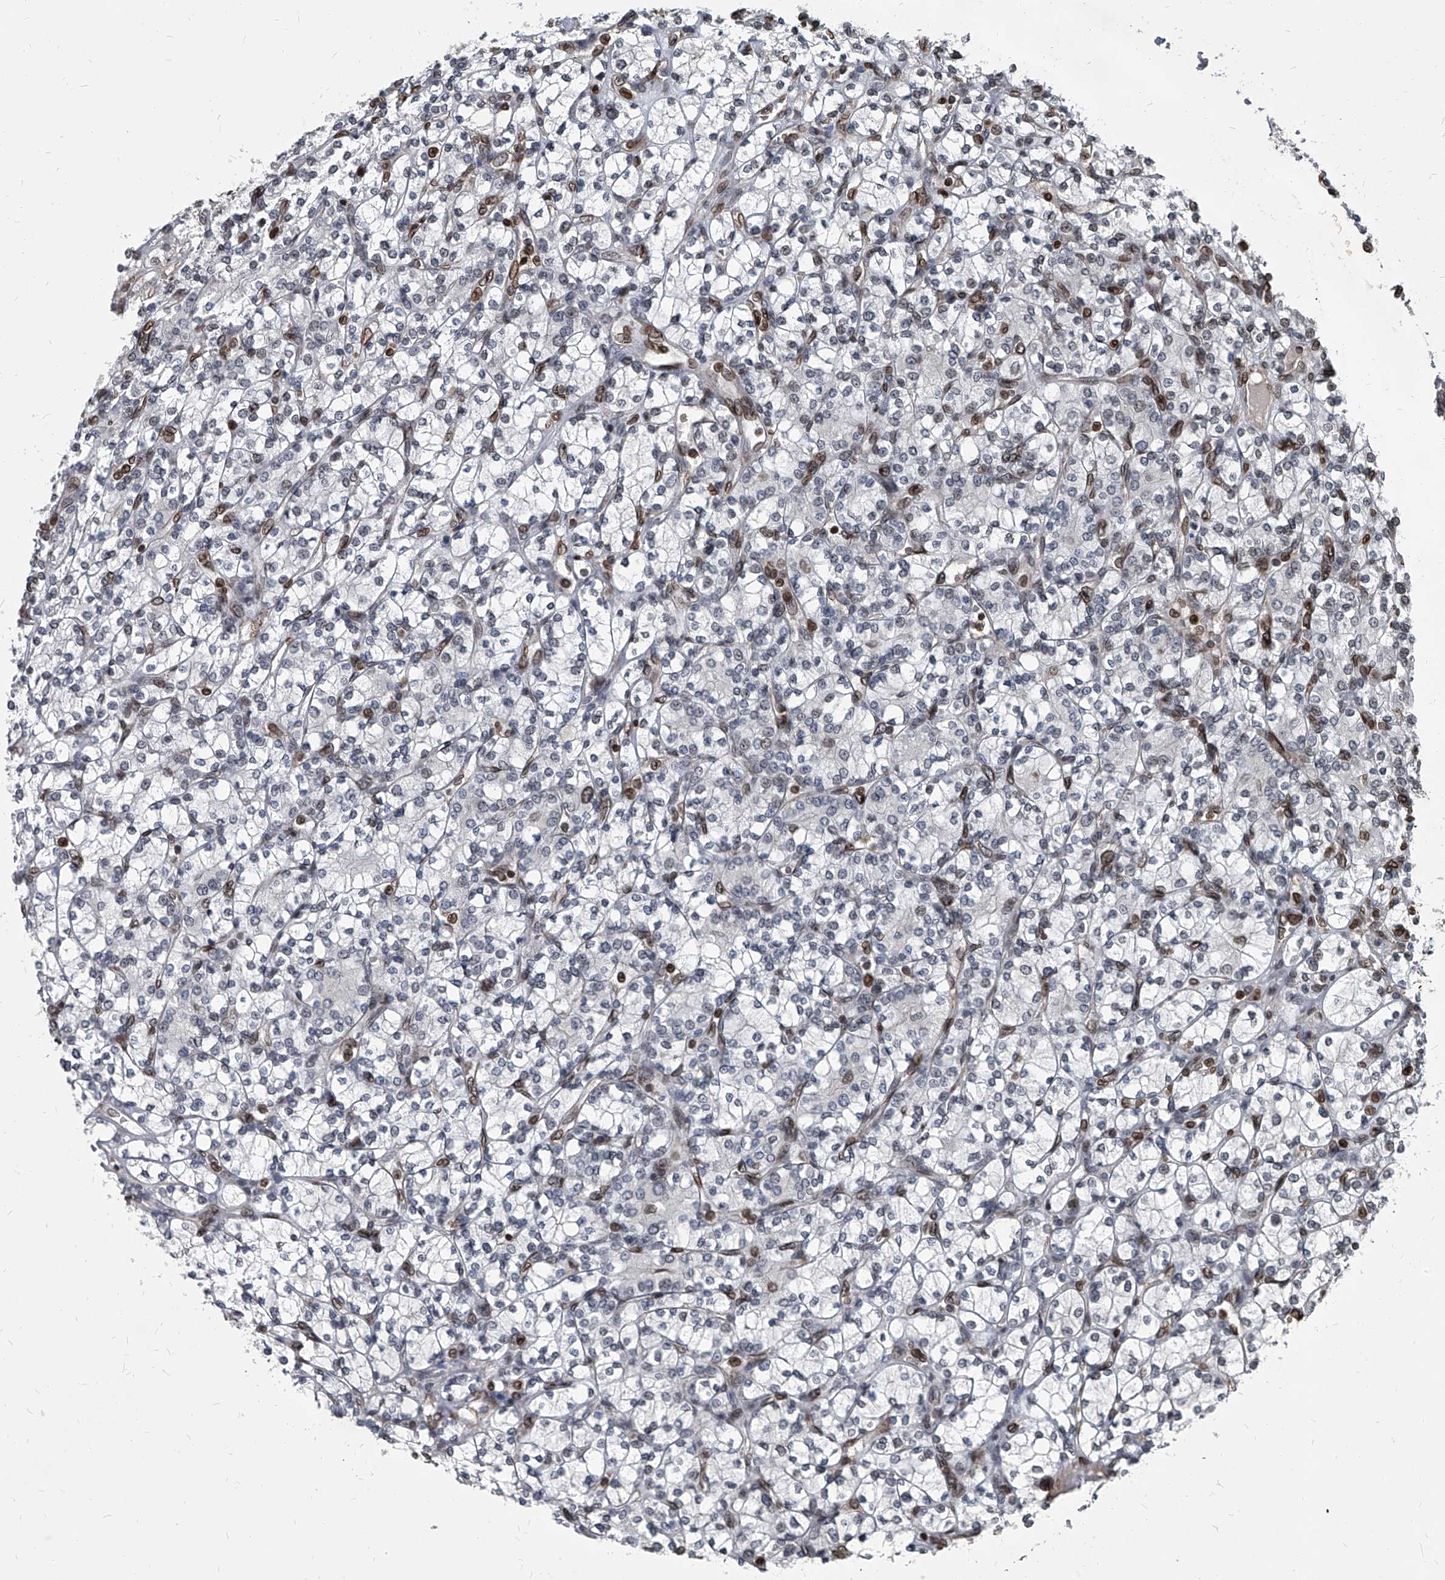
{"staining": {"intensity": "negative", "quantity": "none", "location": "none"}, "tissue": "renal cancer", "cell_type": "Tumor cells", "image_type": "cancer", "snomed": [{"axis": "morphology", "description": "Adenocarcinoma, NOS"}, {"axis": "topography", "description": "Kidney"}], "caption": "A histopathology image of human renal adenocarcinoma is negative for staining in tumor cells.", "gene": "PHF20", "patient": {"sex": "male", "age": 77}}